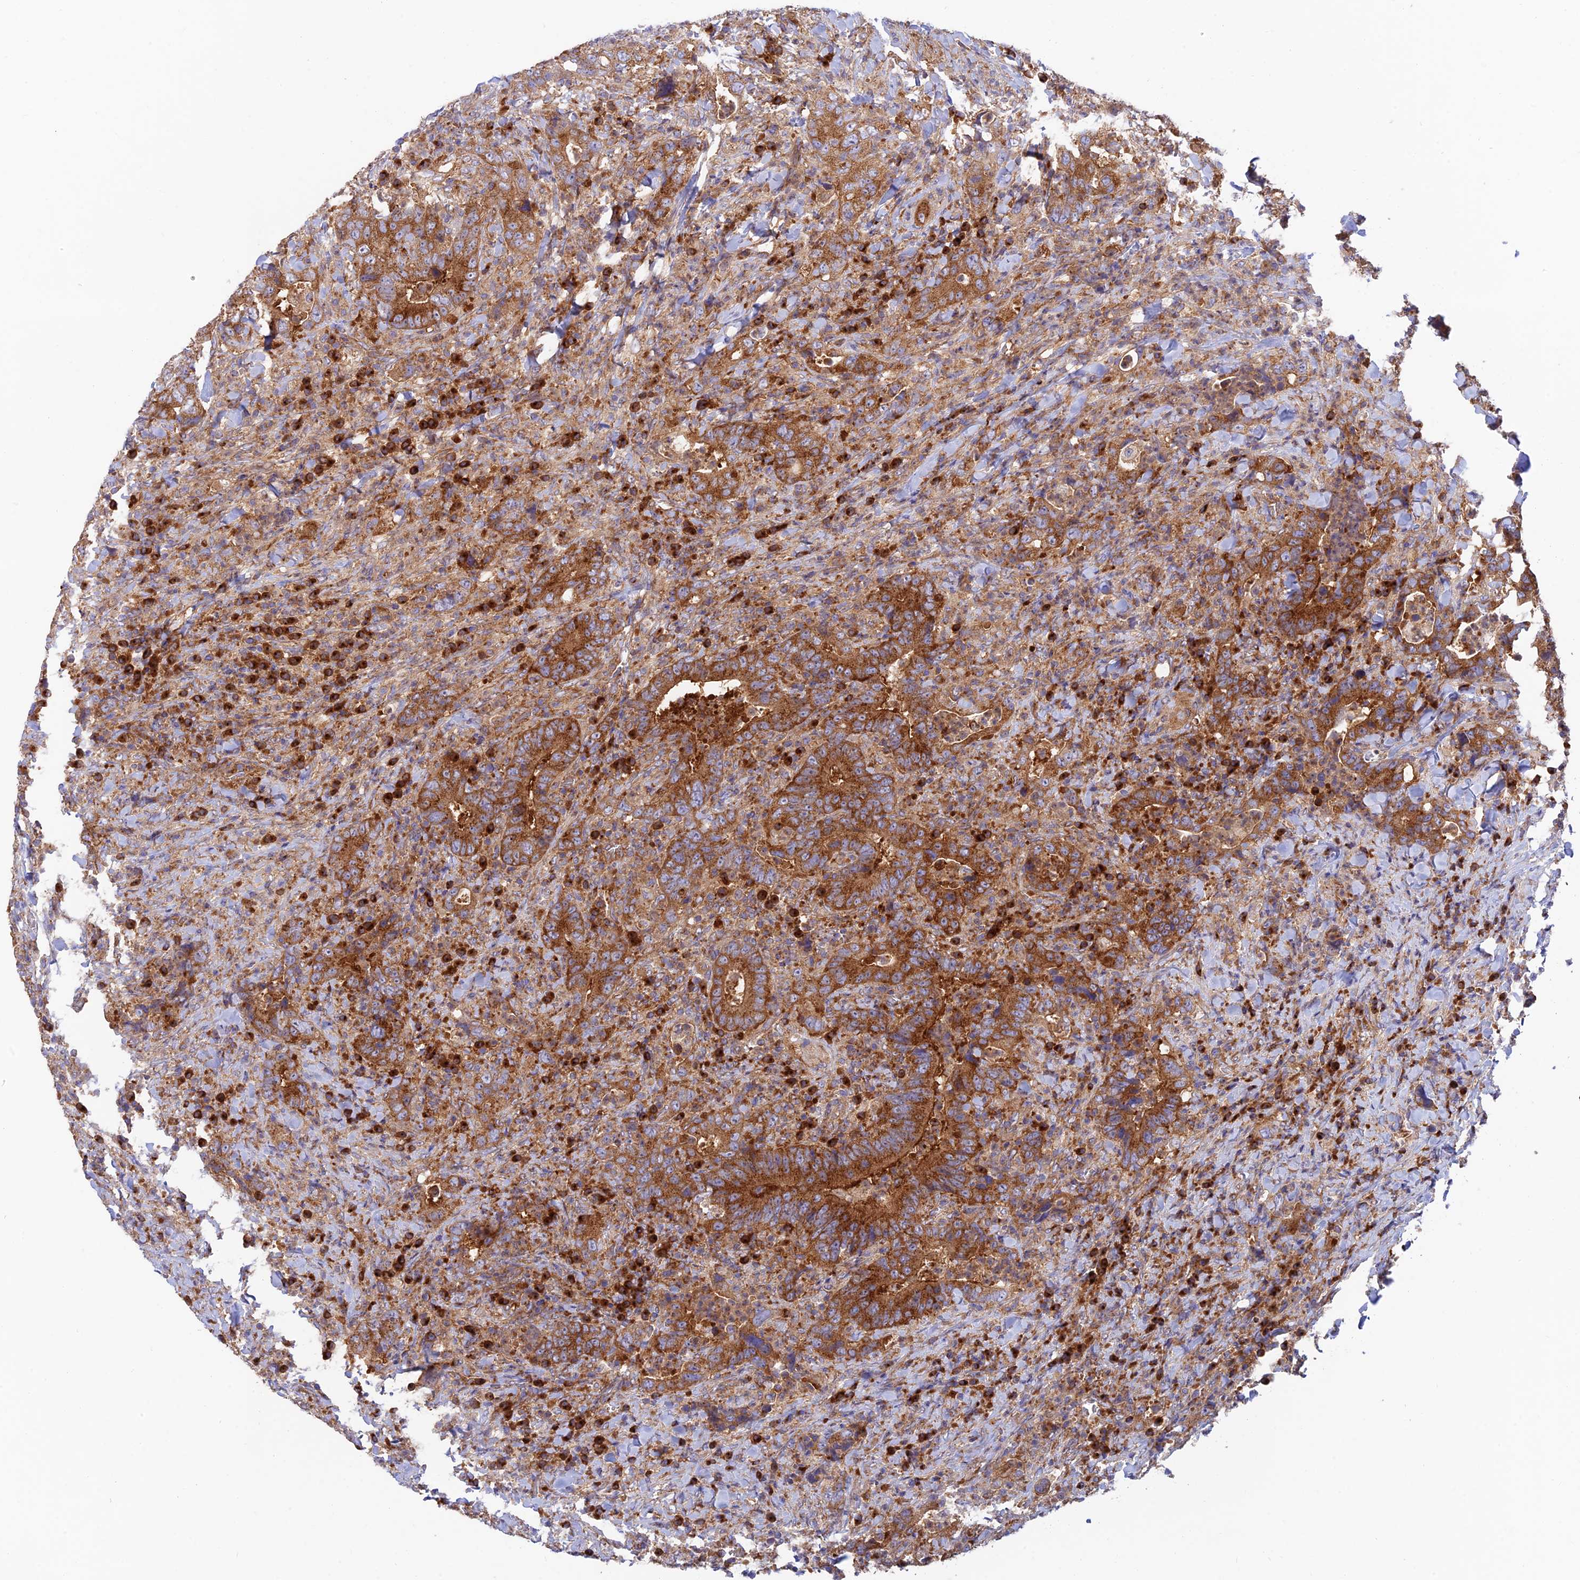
{"staining": {"intensity": "moderate", "quantity": ">75%", "location": "cytoplasmic/membranous"}, "tissue": "colorectal cancer", "cell_type": "Tumor cells", "image_type": "cancer", "snomed": [{"axis": "morphology", "description": "Adenocarcinoma, NOS"}, {"axis": "topography", "description": "Colon"}], "caption": "DAB immunohistochemical staining of colorectal cancer (adenocarcinoma) shows moderate cytoplasmic/membranous protein staining in about >75% of tumor cells.", "gene": "GOLGA3", "patient": {"sex": "female", "age": 75}}